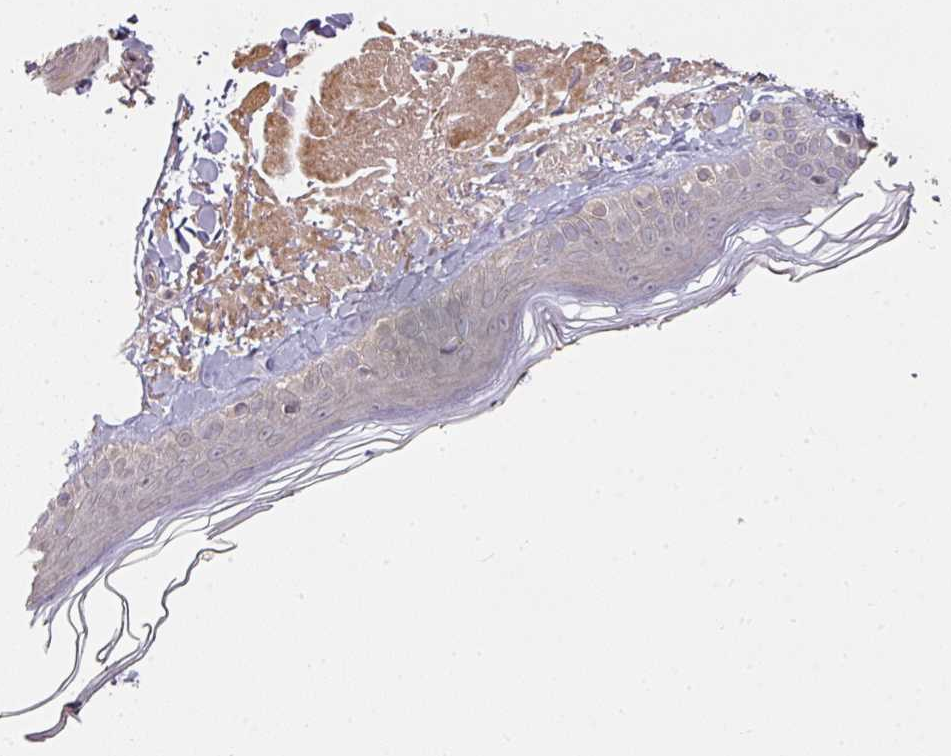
{"staining": {"intensity": "moderate", "quantity": "<25%", "location": "cytoplasmic/membranous"}, "tissue": "skin", "cell_type": "Fibroblasts", "image_type": "normal", "snomed": [{"axis": "morphology", "description": "Normal tissue, NOS"}, {"axis": "morphology", "description": "Malignant melanoma, NOS"}, {"axis": "topography", "description": "Skin"}], "caption": "A brown stain highlights moderate cytoplasmic/membranous positivity of a protein in fibroblasts of normal skin. (DAB = brown stain, brightfield microscopy at high magnification).", "gene": "MAP2K2", "patient": {"sex": "male", "age": 80}}